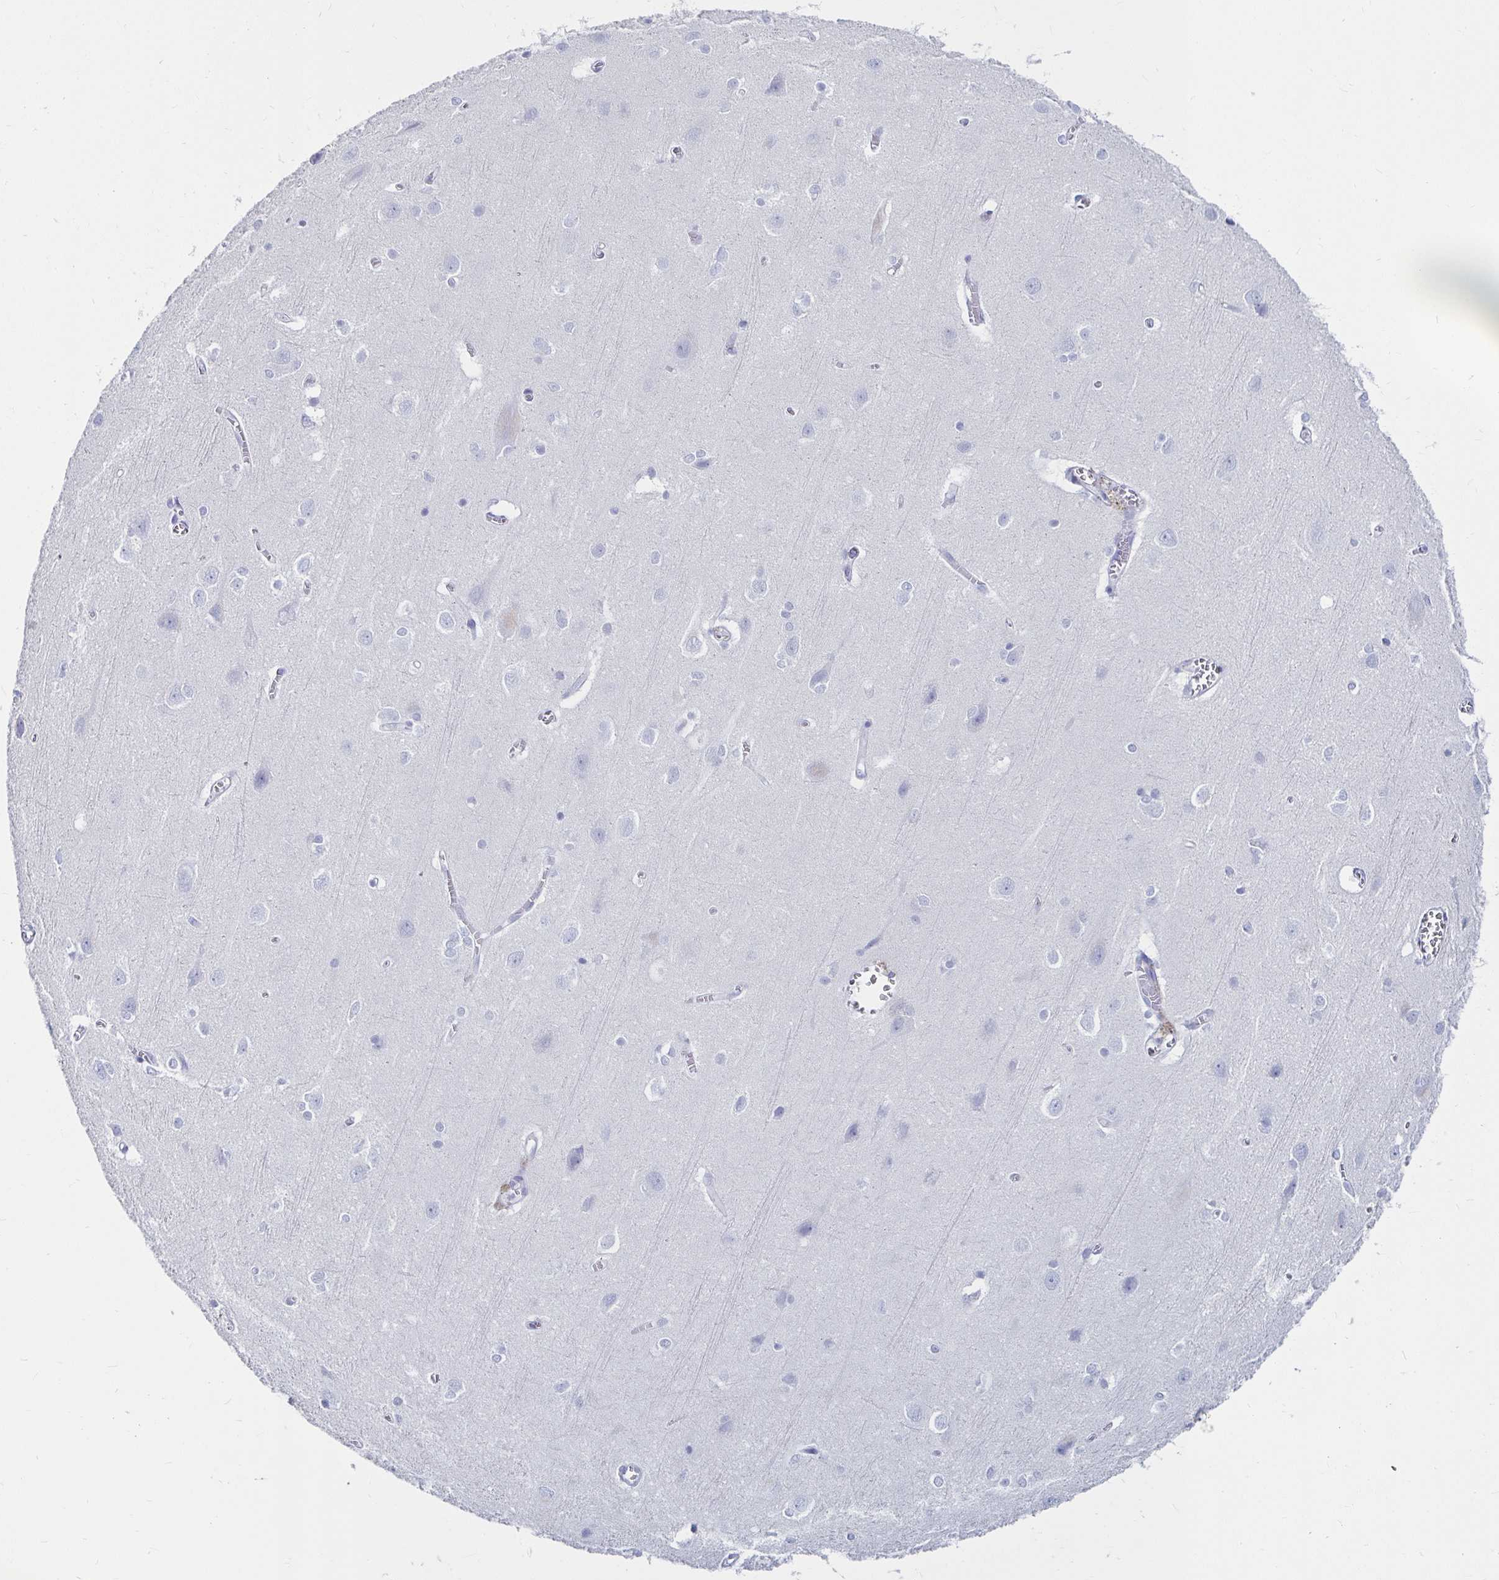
{"staining": {"intensity": "negative", "quantity": "none", "location": "none"}, "tissue": "cerebral cortex", "cell_type": "Endothelial cells", "image_type": "normal", "snomed": [{"axis": "morphology", "description": "Normal tissue, NOS"}, {"axis": "topography", "description": "Cerebral cortex"}], "caption": "Endothelial cells show no significant protein expression in normal cerebral cortex. (DAB (3,3'-diaminobenzidine) immunohistochemistry visualized using brightfield microscopy, high magnification).", "gene": "CA9", "patient": {"sex": "male", "age": 37}}